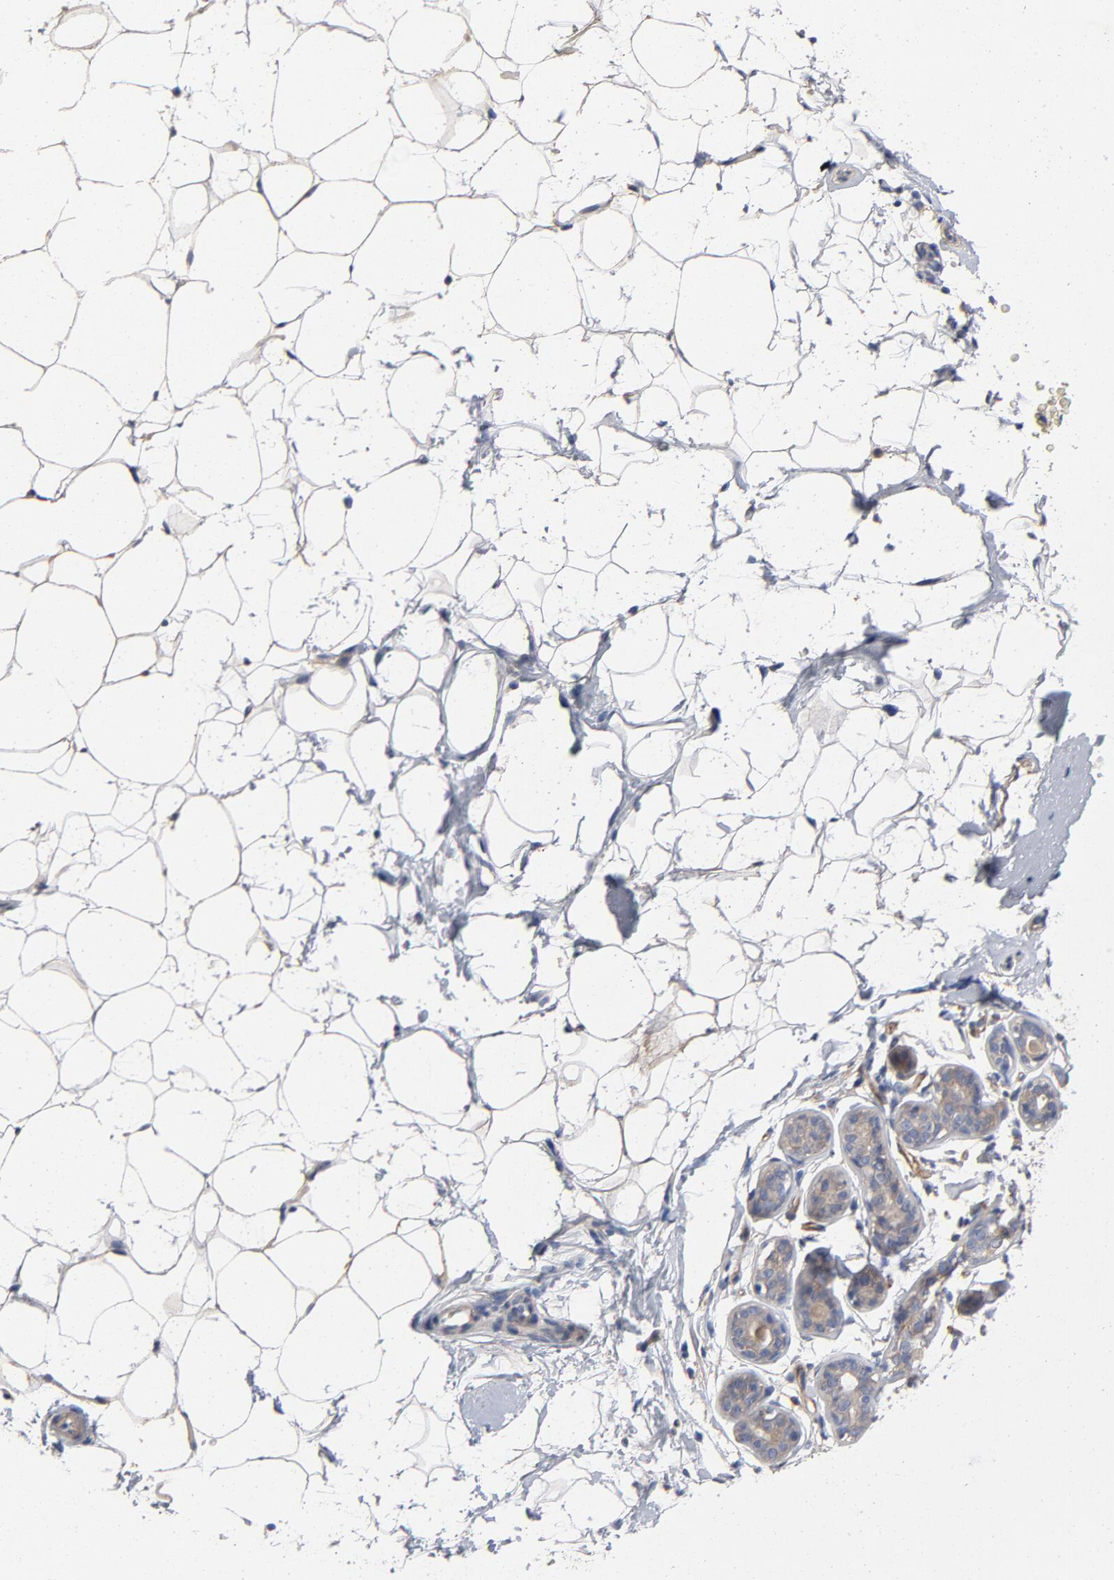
{"staining": {"intensity": "moderate", "quantity": "25%-75%", "location": "cytoplasmic/membranous"}, "tissue": "breast", "cell_type": "Adipocytes", "image_type": "normal", "snomed": [{"axis": "morphology", "description": "Normal tissue, NOS"}, {"axis": "topography", "description": "Breast"}], "caption": "Brown immunohistochemical staining in benign human breast displays moderate cytoplasmic/membranous expression in approximately 25%-75% of adipocytes. (Brightfield microscopy of DAB IHC at high magnification).", "gene": "CCDC134", "patient": {"sex": "female", "age": 22}}